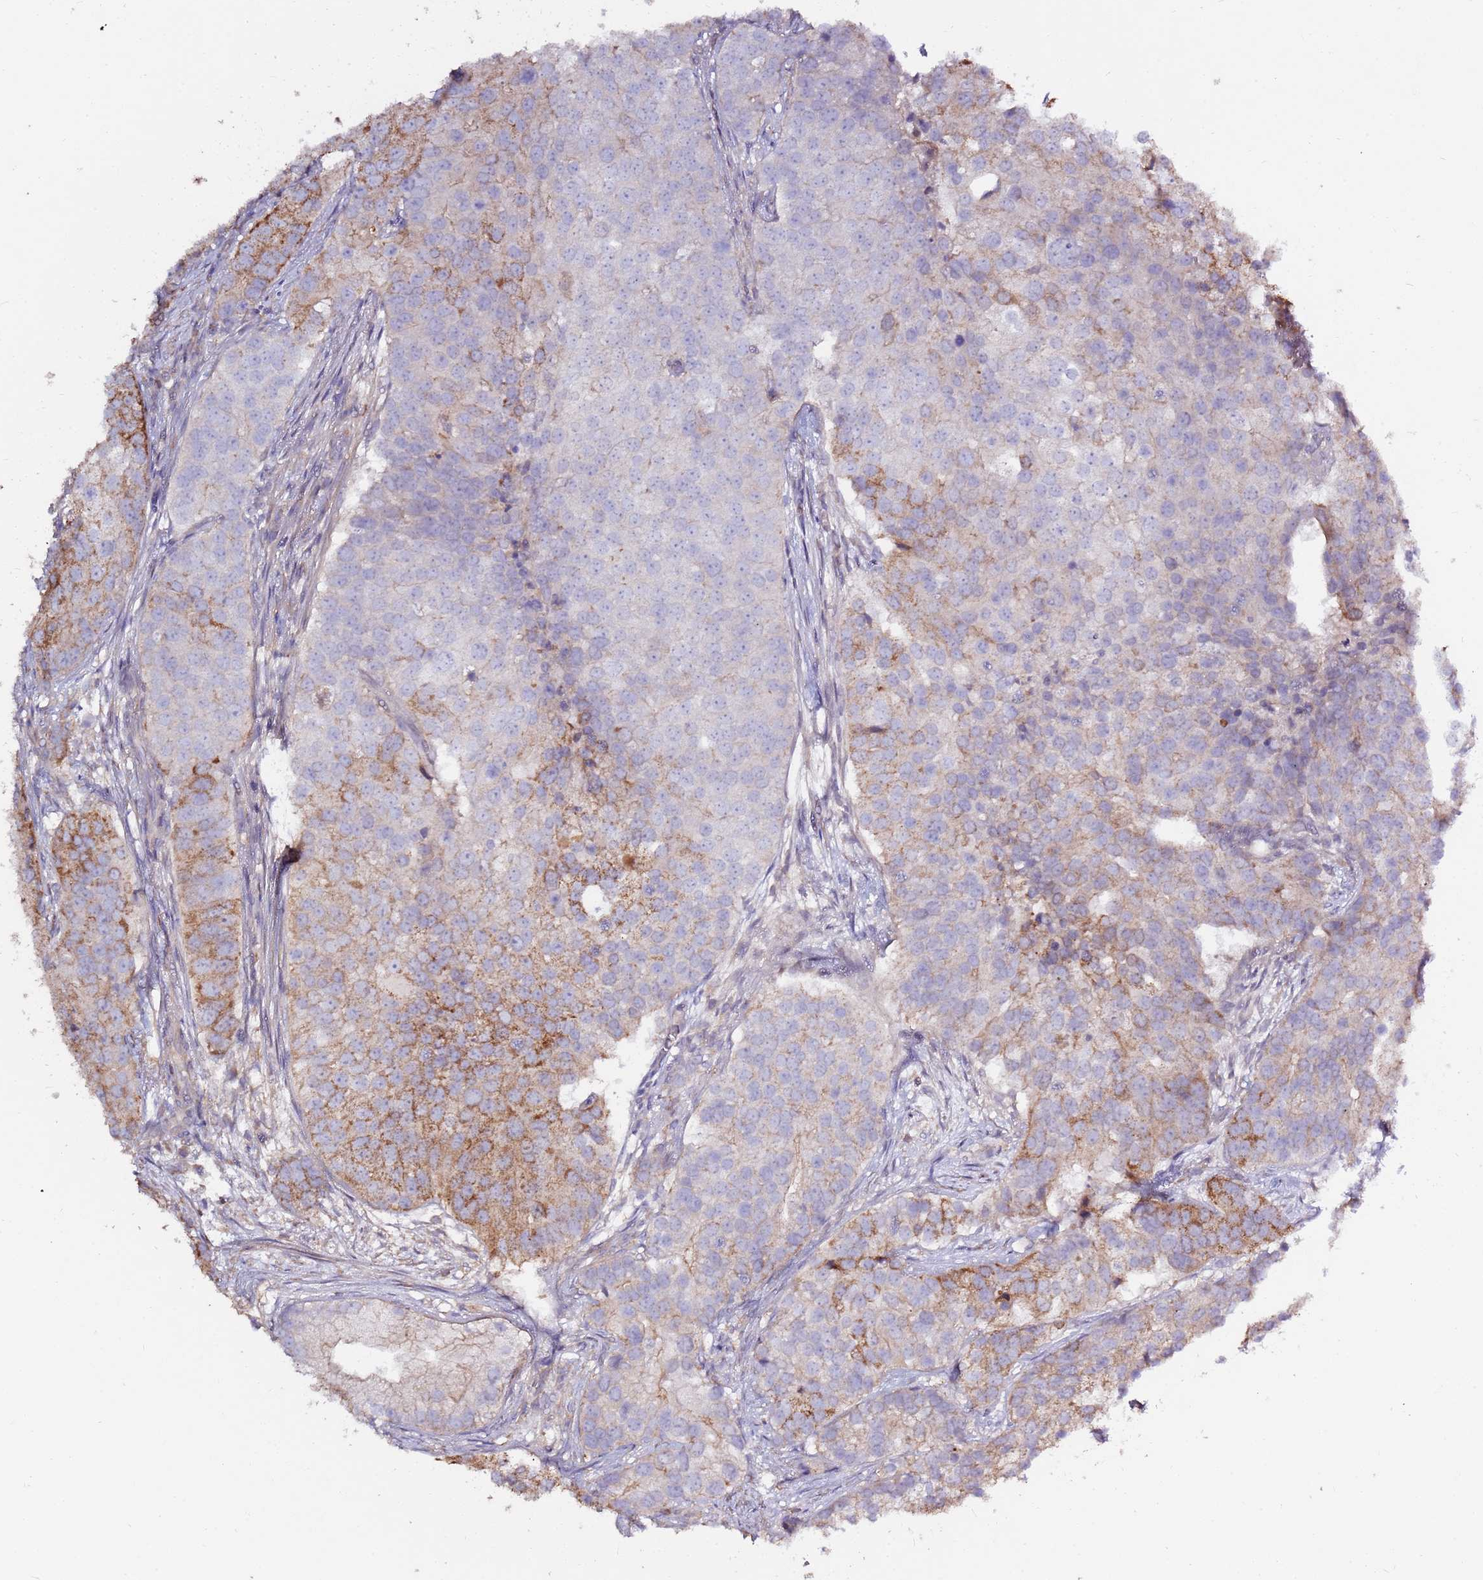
{"staining": {"intensity": "moderate", "quantity": "<25%", "location": "cytoplasmic/membranous"}, "tissue": "prostate cancer", "cell_type": "Tumor cells", "image_type": "cancer", "snomed": [{"axis": "morphology", "description": "Adenocarcinoma, High grade"}, {"axis": "topography", "description": "Prostate"}], "caption": "Adenocarcinoma (high-grade) (prostate) tissue exhibits moderate cytoplasmic/membranous positivity in about <25% of tumor cells, visualized by immunohistochemistry. (DAB = brown stain, brightfield microscopy at high magnification).", "gene": "EVA1B", "patient": {"sex": "male", "age": 62}}